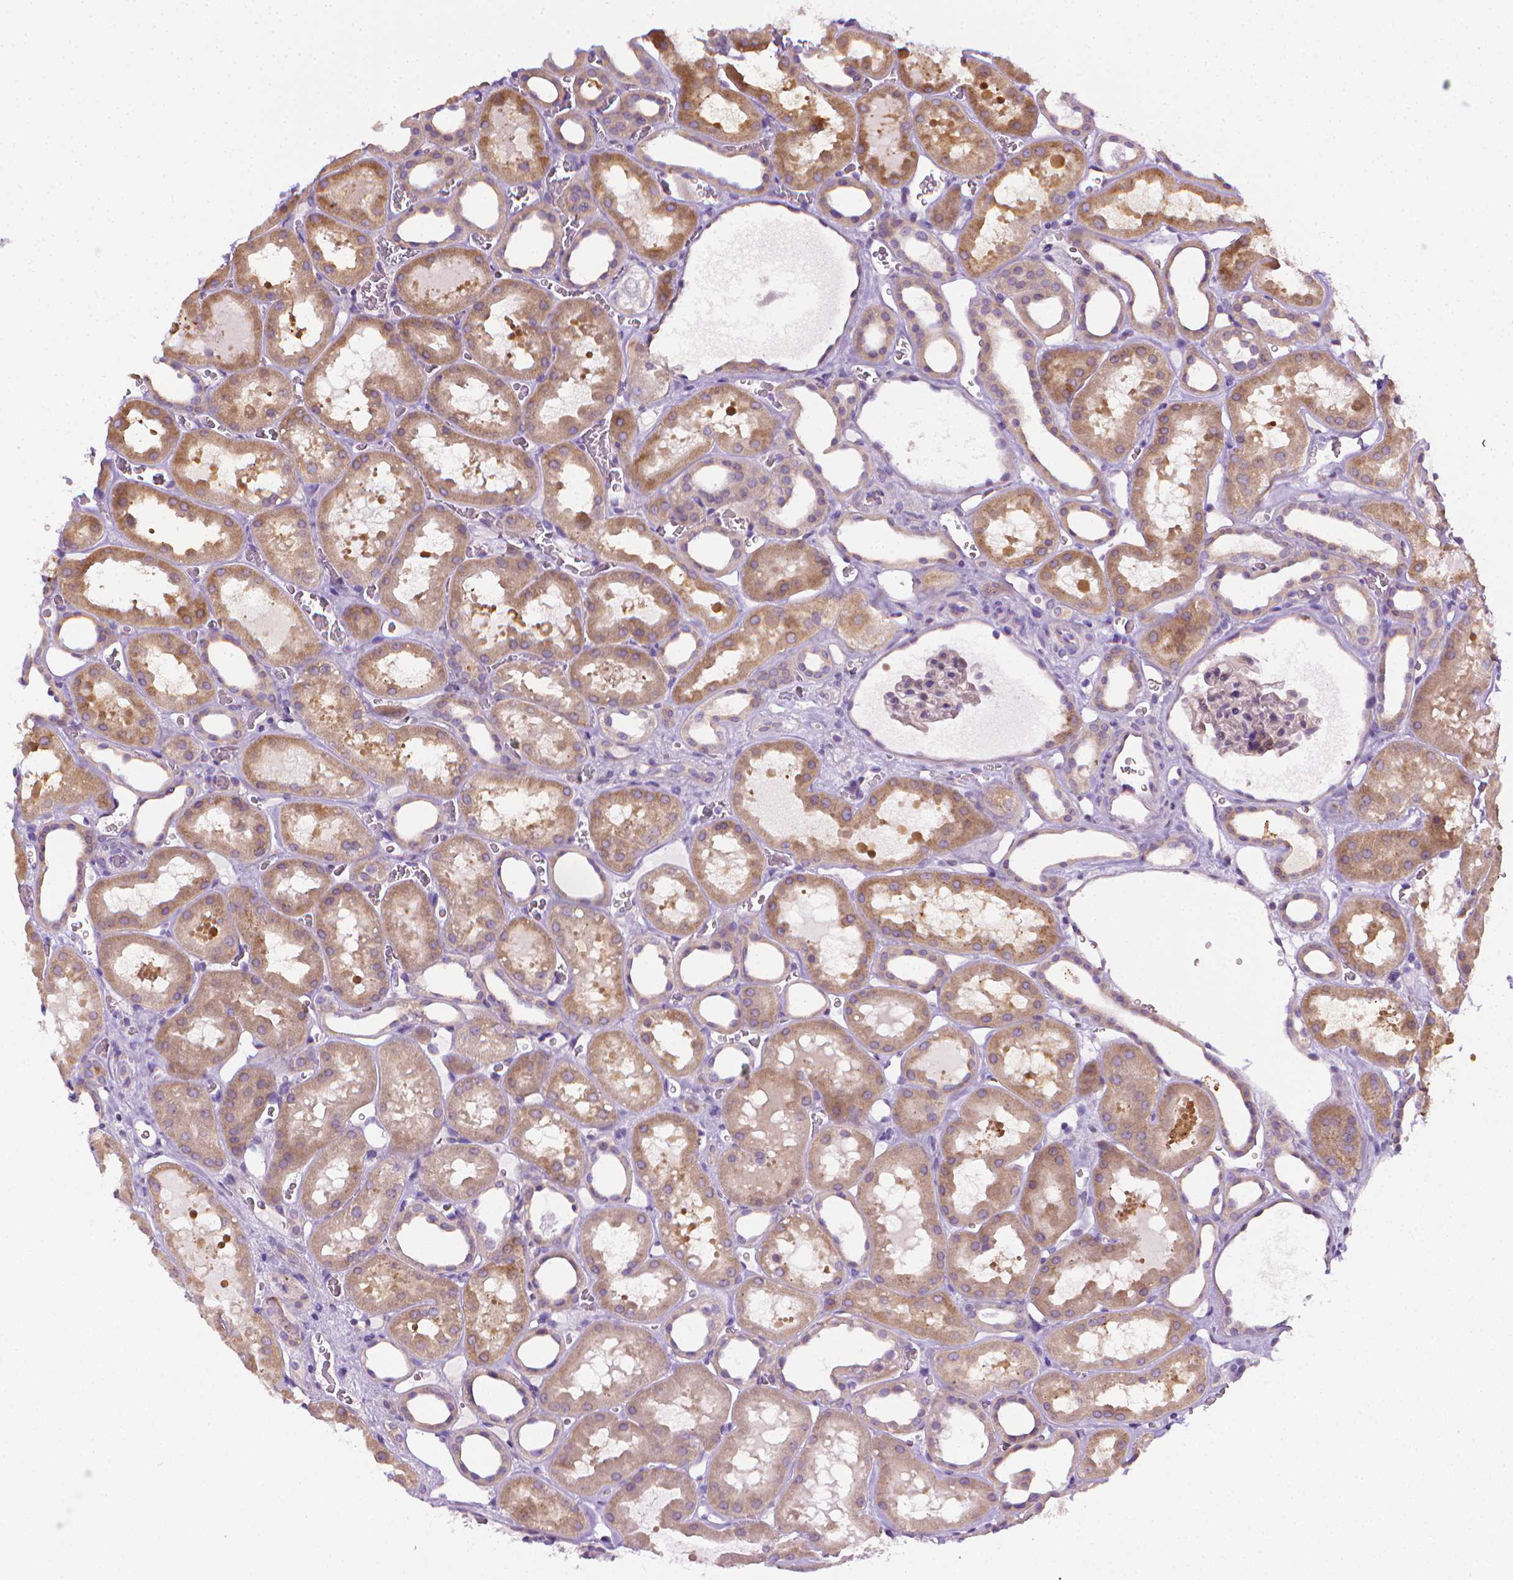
{"staining": {"intensity": "negative", "quantity": "none", "location": "none"}, "tissue": "kidney", "cell_type": "Cells in glomeruli", "image_type": "normal", "snomed": [{"axis": "morphology", "description": "Normal tissue, NOS"}, {"axis": "topography", "description": "Kidney"}], "caption": "Human kidney stained for a protein using immunohistochemistry exhibits no staining in cells in glomeruli.", "gene": "MCOLN3", "patient": {"sex": "female", "age": 41}}